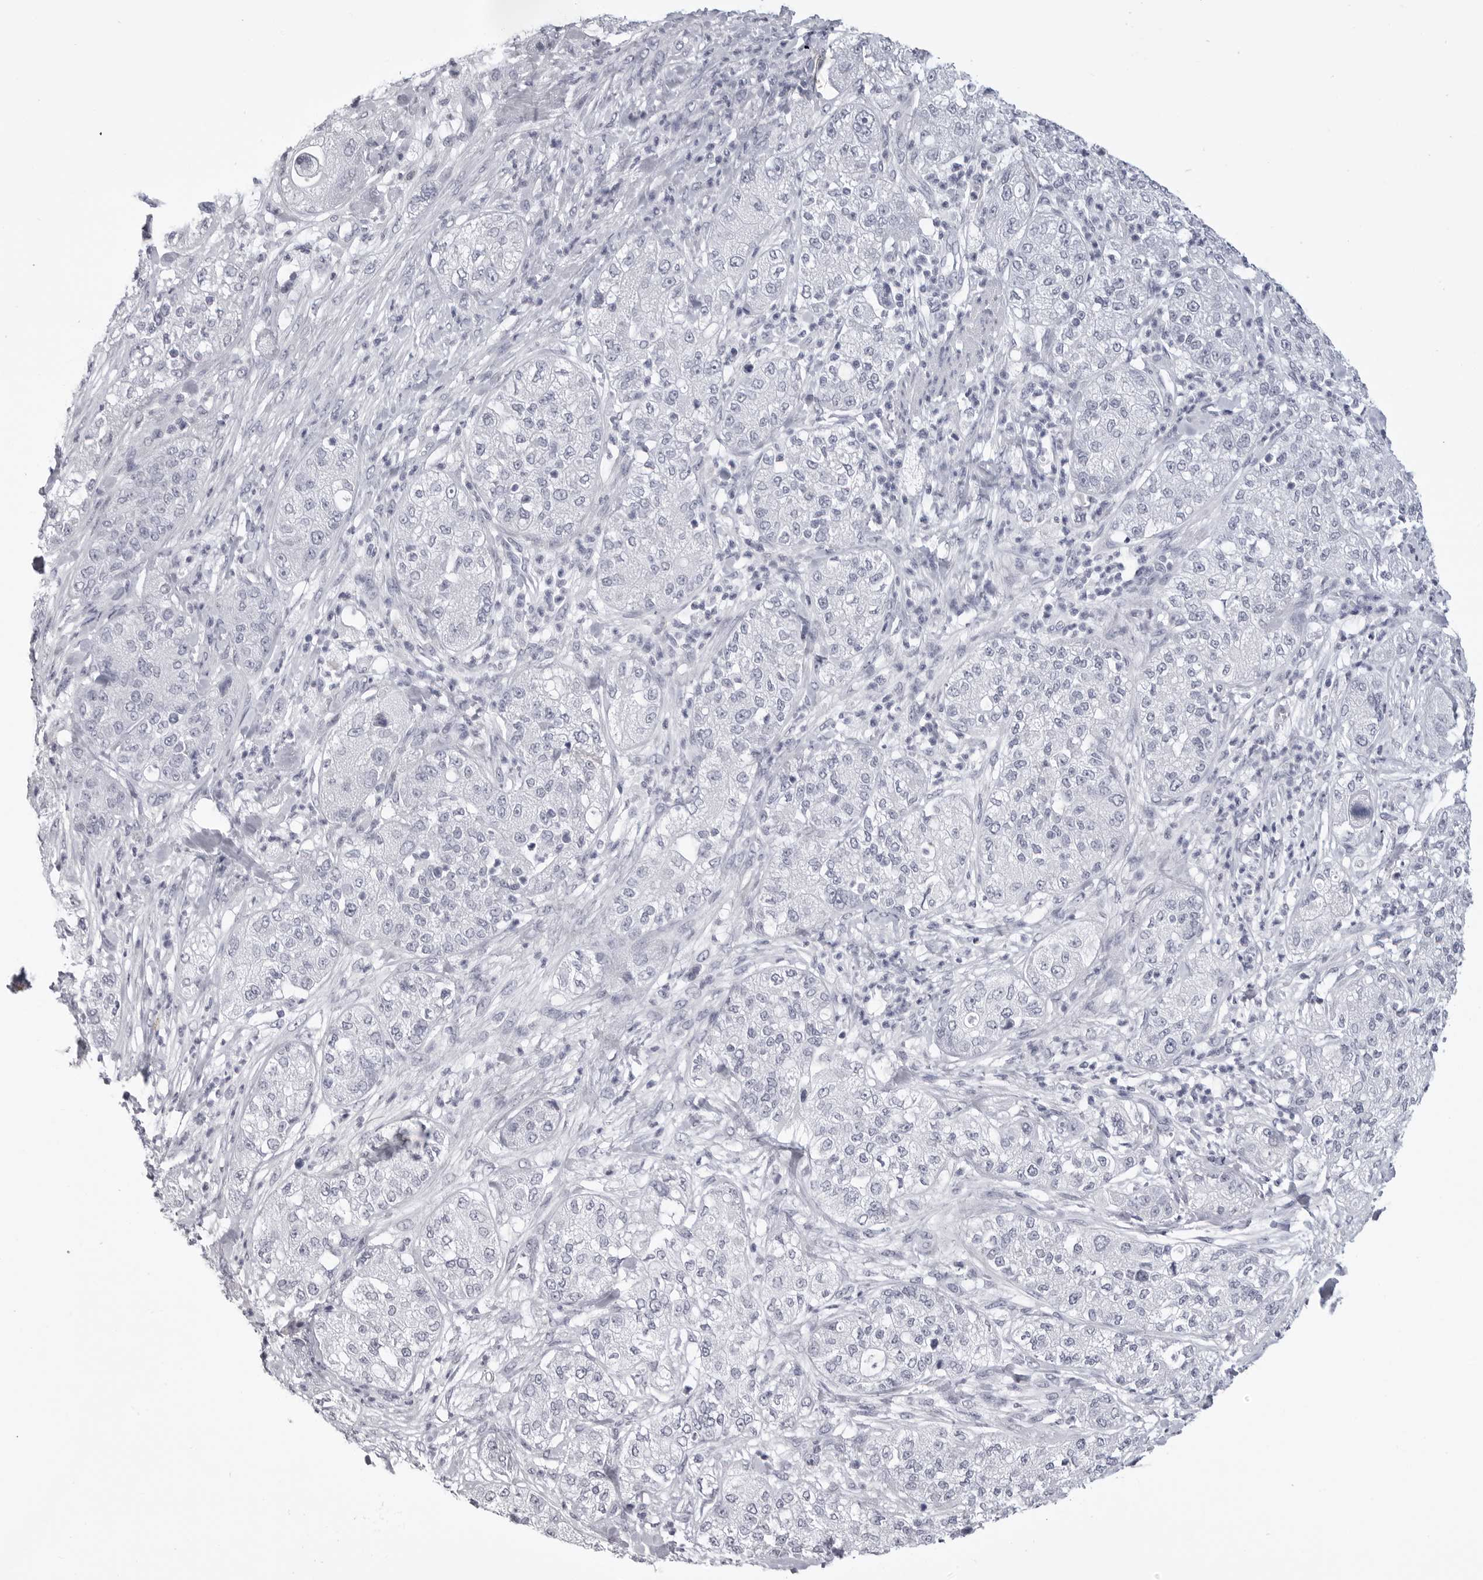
{"staining": {"intensity": "negative", "quantity": "none", "location": "none"}, "tissue": "pancreatic cancer", "cell_type": "Tumor cells", "image_type": "cancer", "snomed": [{"axis": "morphology", "description": "Adenocarcinoma, NOS"}, {"axis": "topography", "description": "Pancreas"}], "caption": "Pancreatic cancer was stained to show a protein in brown. There is no significant staining in tumor cells.", "gene": "LGALS4", "patient": {"sex": "female", "age": 78}}